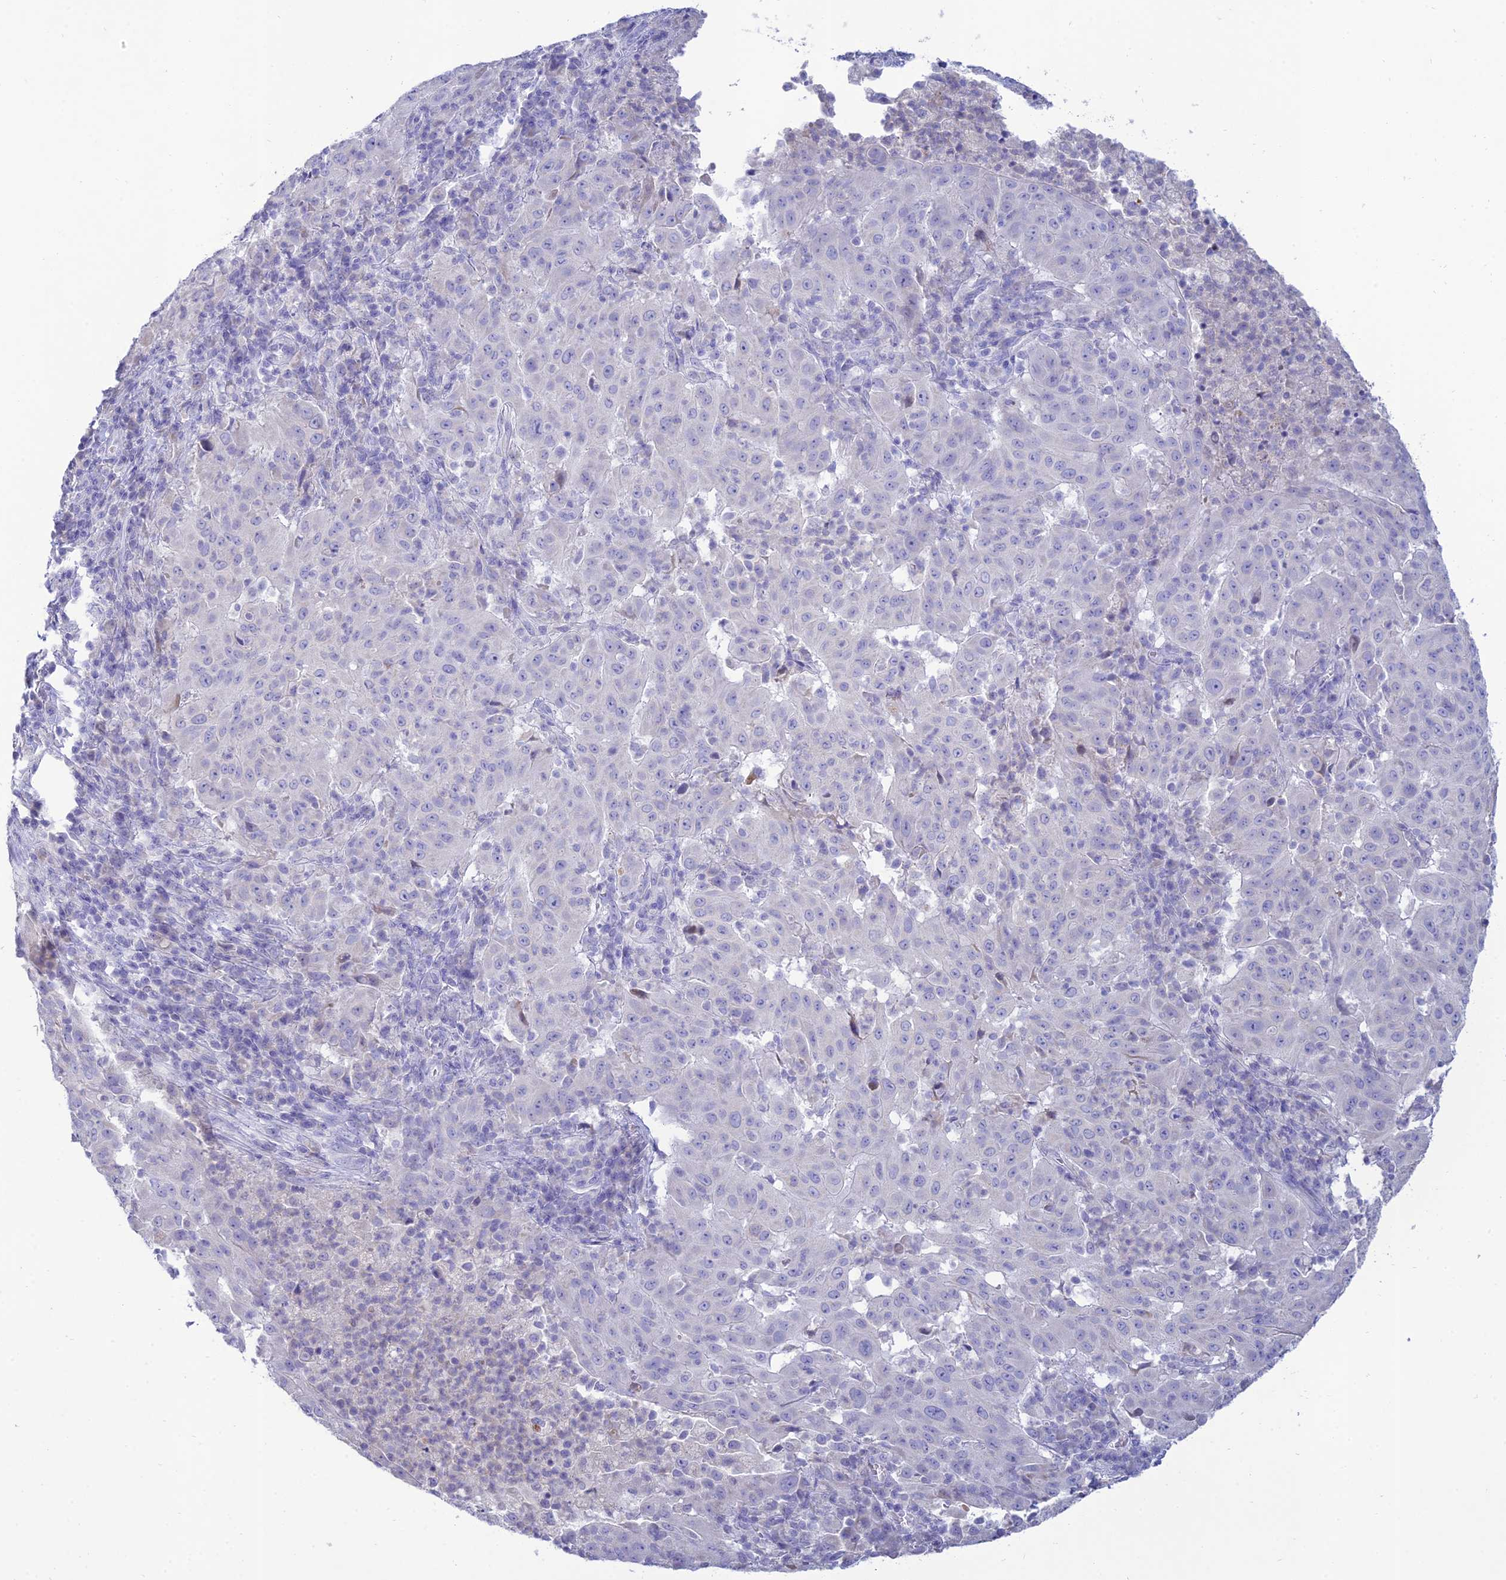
{"staining": {"intensity": "negative", "quantity": "none", "location": "none"}, "tissue": "pancreatic cancer", "cell_type": "Tumor cells", "image_type": "cancer", "snomed": [{"axis": "morphology", "description": "Adenocarcinoma, NOS"}, {"axis": "topography", "description": "Pancreas"}], "caption": "Immunohistochemistry image of human pancreatic cancer (adenocarcinoma) stained for a protein (brown), which displays no positivity in tumor cells. The staining was performed using DAB (3,3'-diaminobenzidine) to visualize the protein expression in brown, while the nuclei were stained in blue with hematoxylin (Magnification: 20x).", "gene": "MAL2", "patient": {"sex": "male", "age": 63}}